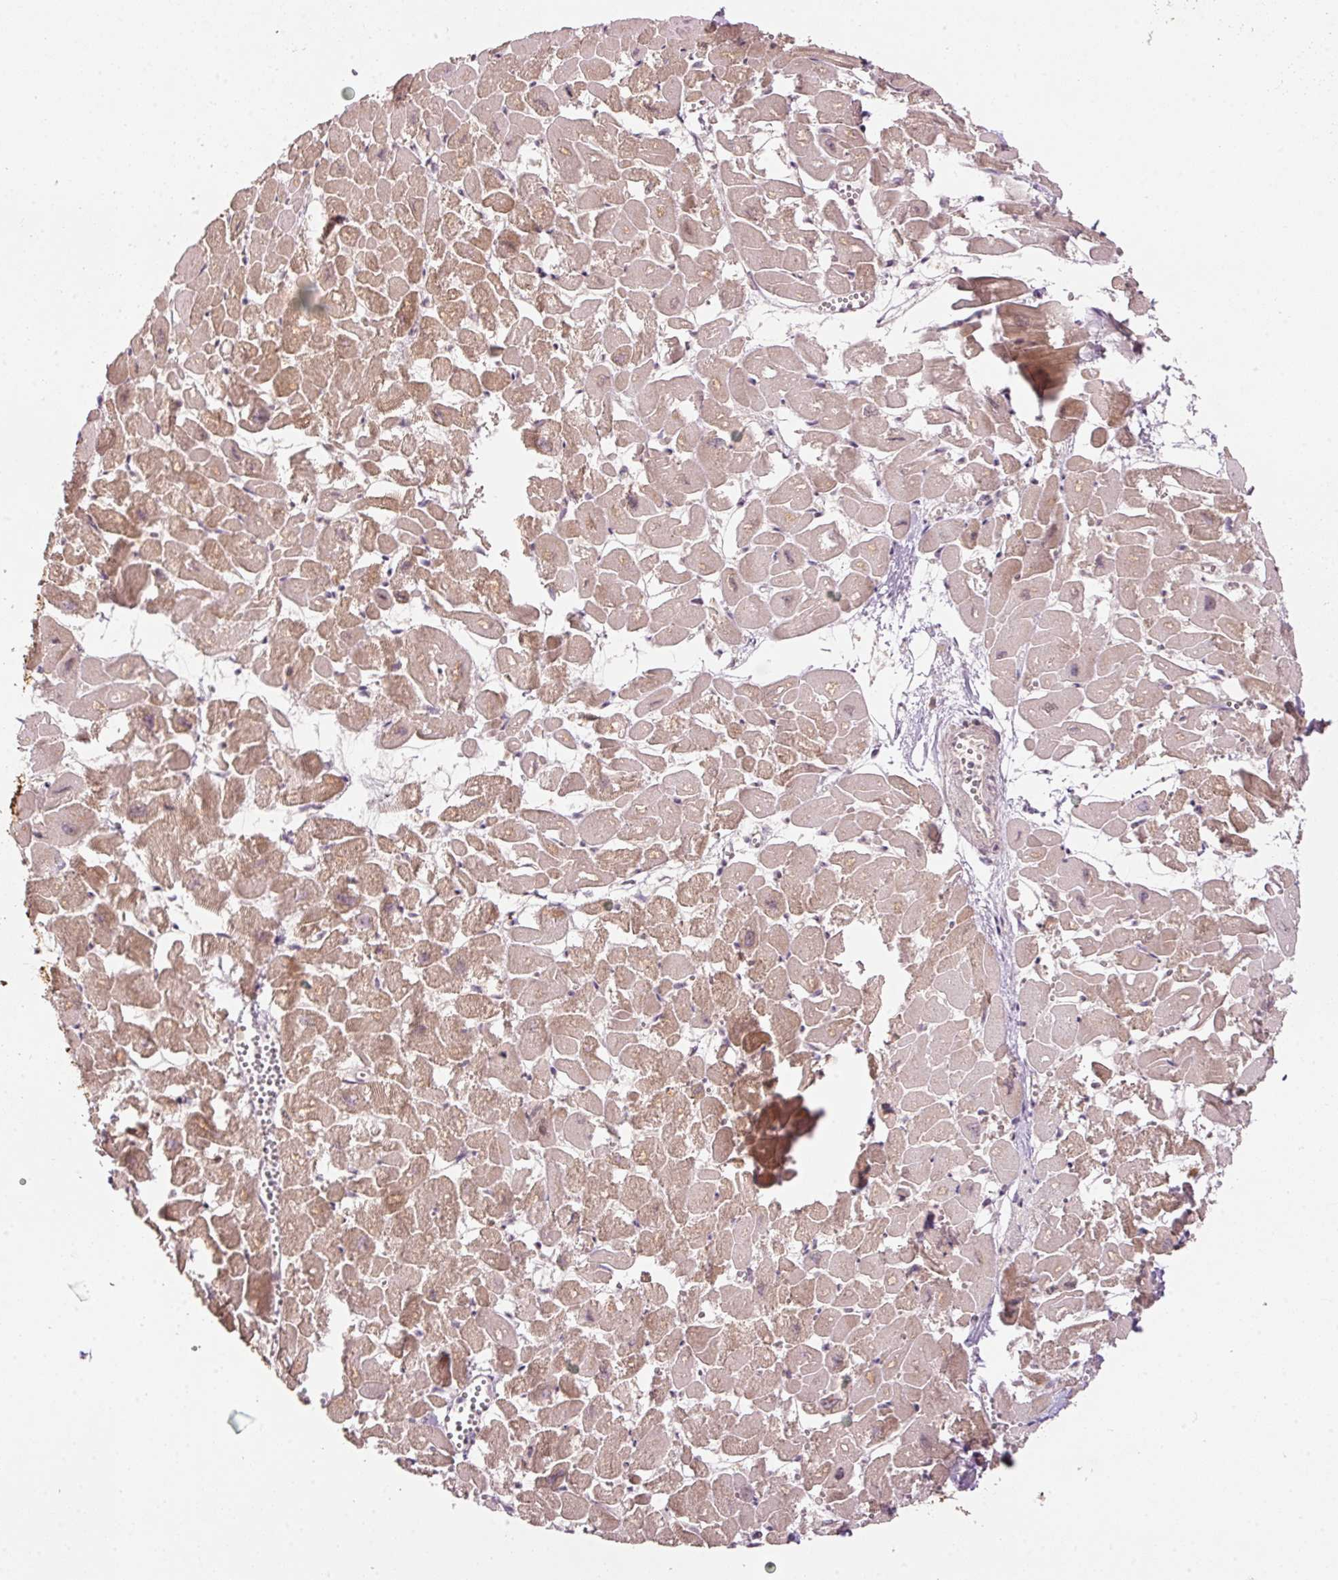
{"staining": {"intensity": "moderate", "quantity": ">75%", "location": "cytoplasmic/membranous,nuclear"}, "tissue": "heart muscle", "cell_type": "Cardiomyocytes", "image_type": "normal", "snomed": [{"axis": "morphology", "description": "Normal tissue, NOS"}, {"axis": "topography", "description": "Heart"}], "caption": "Immunohistochemistry (IHC) micrograph of benign heart muscle: human heart muscle stained using immunohistochemistry reveals medium levels of moderate protein expression localized specifically in the cytoplasmic/membranous,nuclear of cardiomyocytes, appearing as a cytoplasmic/membranous,nuclear brown color.", "gene": "PCDHB1", "patient": {"sex": "male", "age": 54}}